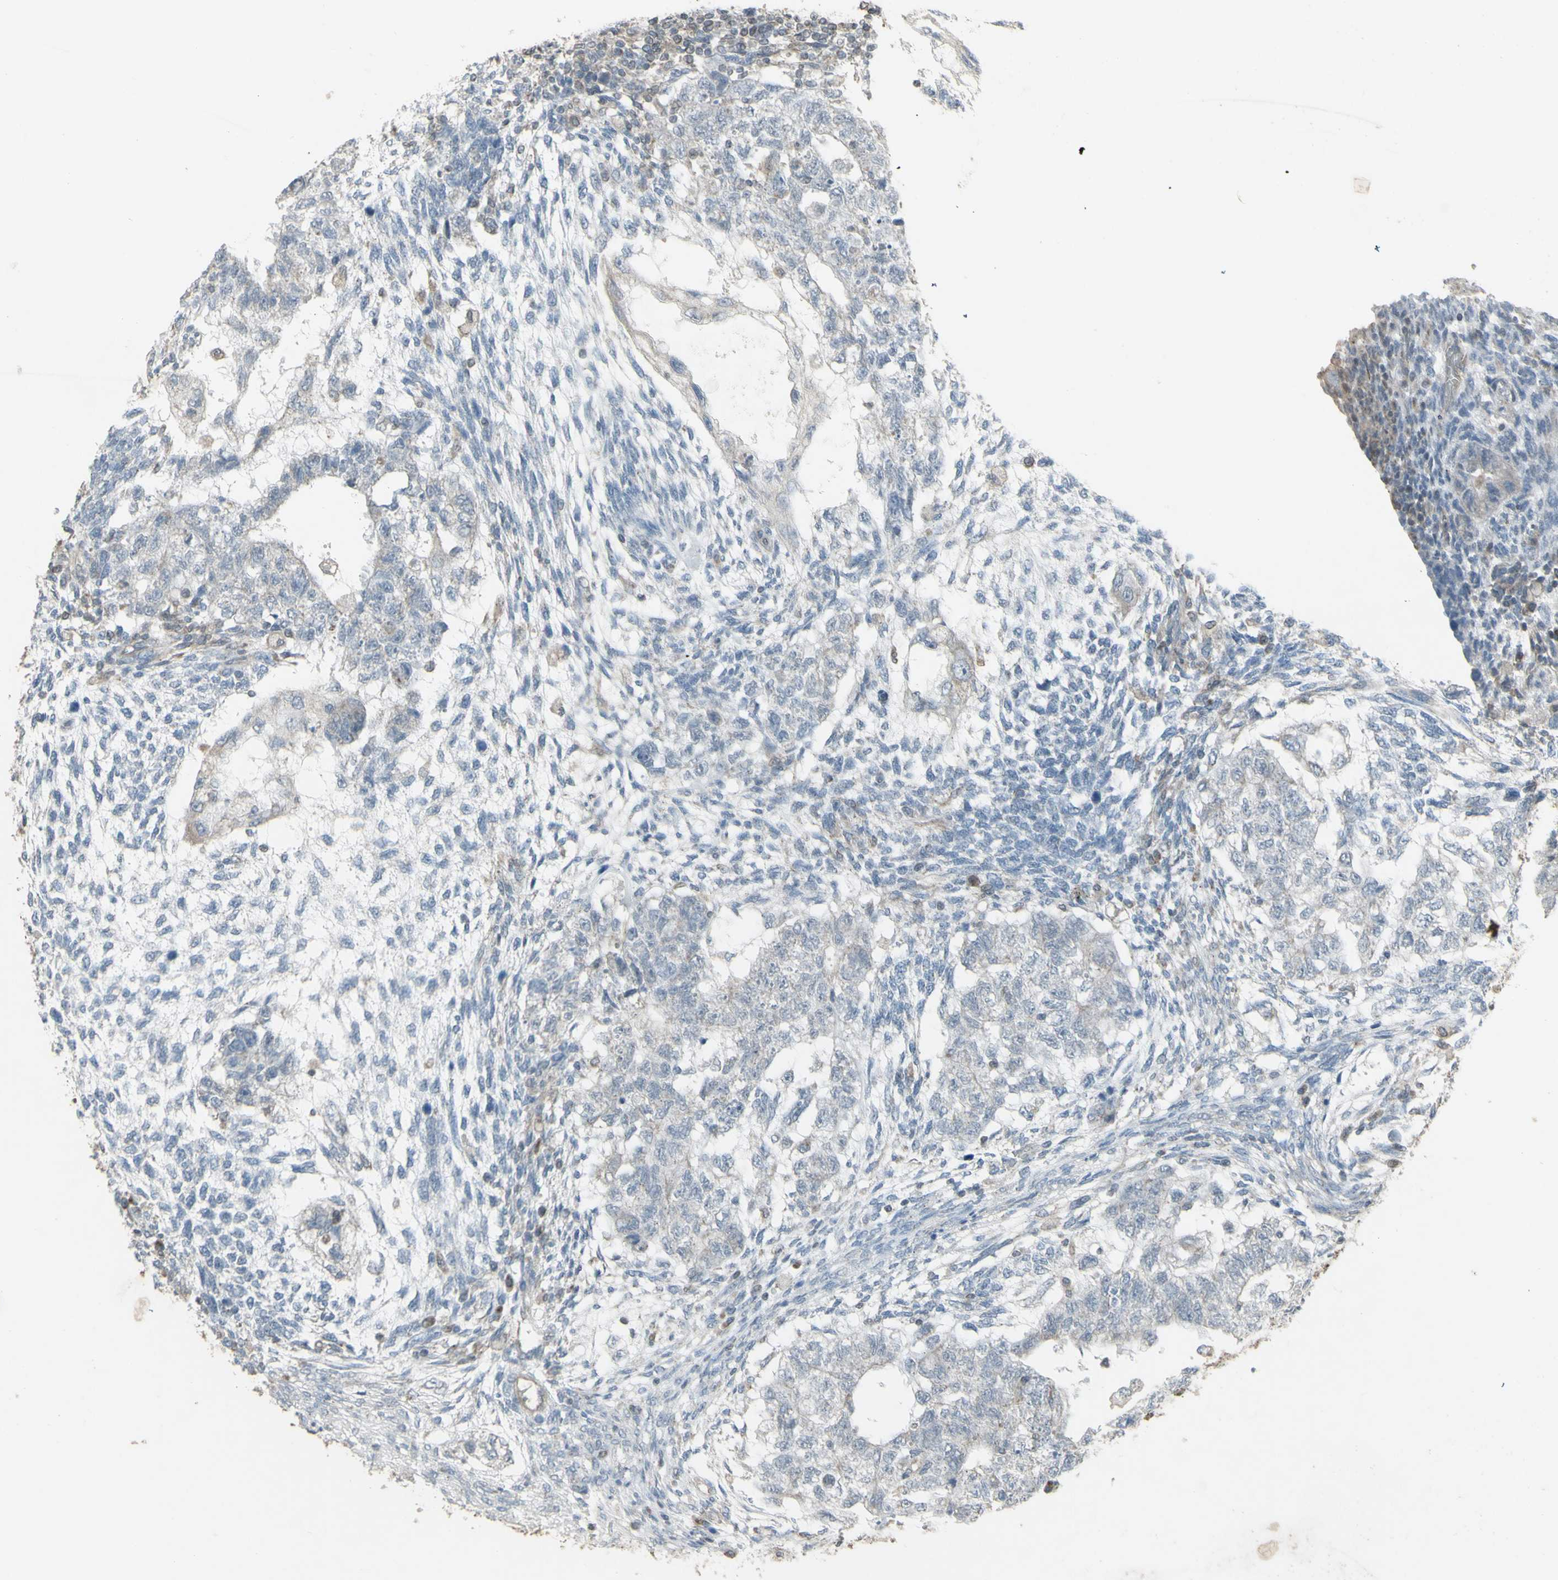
{"staining": {"intensity": "negative", "quantity": "none", "location": "none"}, "tissue": "testis cancer", "cell_type": "Tumor cells", "image_type": "cancer", "snomed": [{"axis": "morphology", "description": "Normal tissue, NOS"}, {"axis": "morphology", "description": "Carcinoma, Embryonal, NOS"}, {"axis": "topography", "description": "Testis"}], "caption": "There is no significant expression in tumor cells of testis embryonal carcinoma.", "gene": "FXYD3", "patient": {"sex": "male", "age": 36}}